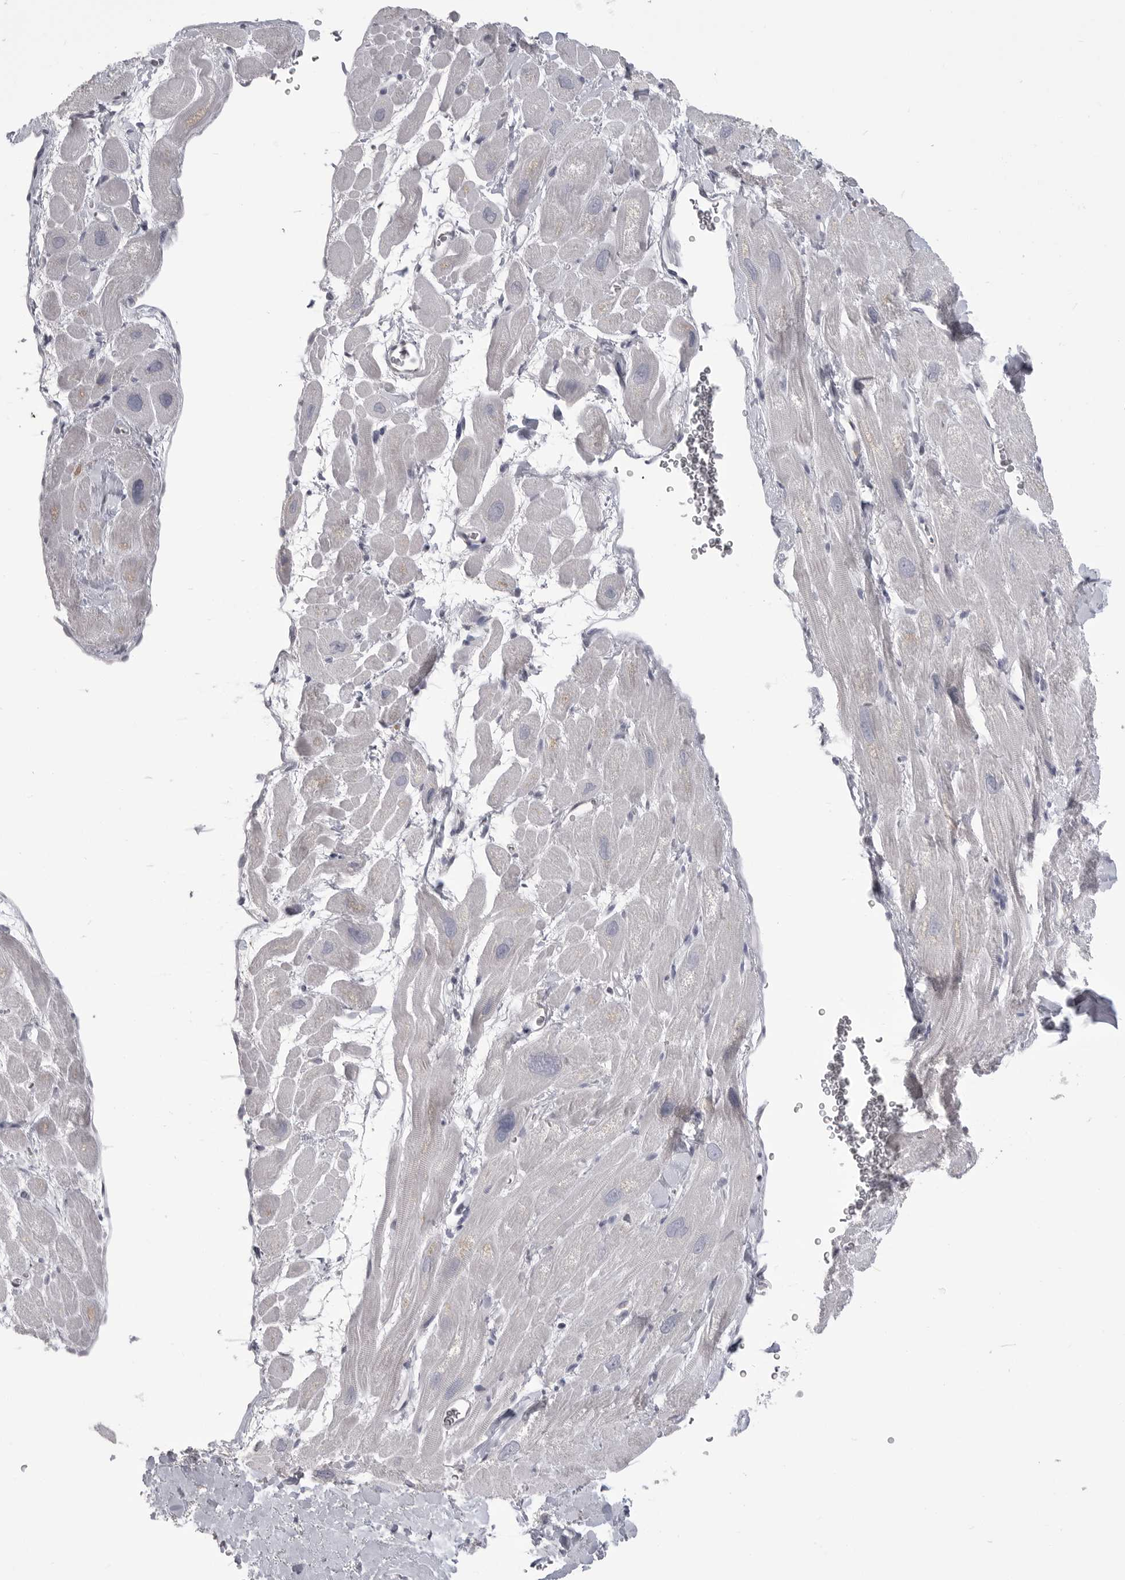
{"staining": {"intensity": "moderate", "quantity": "<25%", "location": "cytoplasmic/membranous"}, "tissue": "heart muscle", "cell_type": "Cardiomyocytes", "image_type": "normal", "snomed": [{"axis": "morphology", "description": "Normal tissue, NOS"}, {"axis": "topography", "description": "Heart"}], "caption": "About <25% of cardiomyocytes in benign heart muscle show moderate cytoplasmic/membranous protein positivity as visualized by brown immunohistochemical staining.", "gene": "TIMP1", "patient": {"sex": "male", "age": 49}}